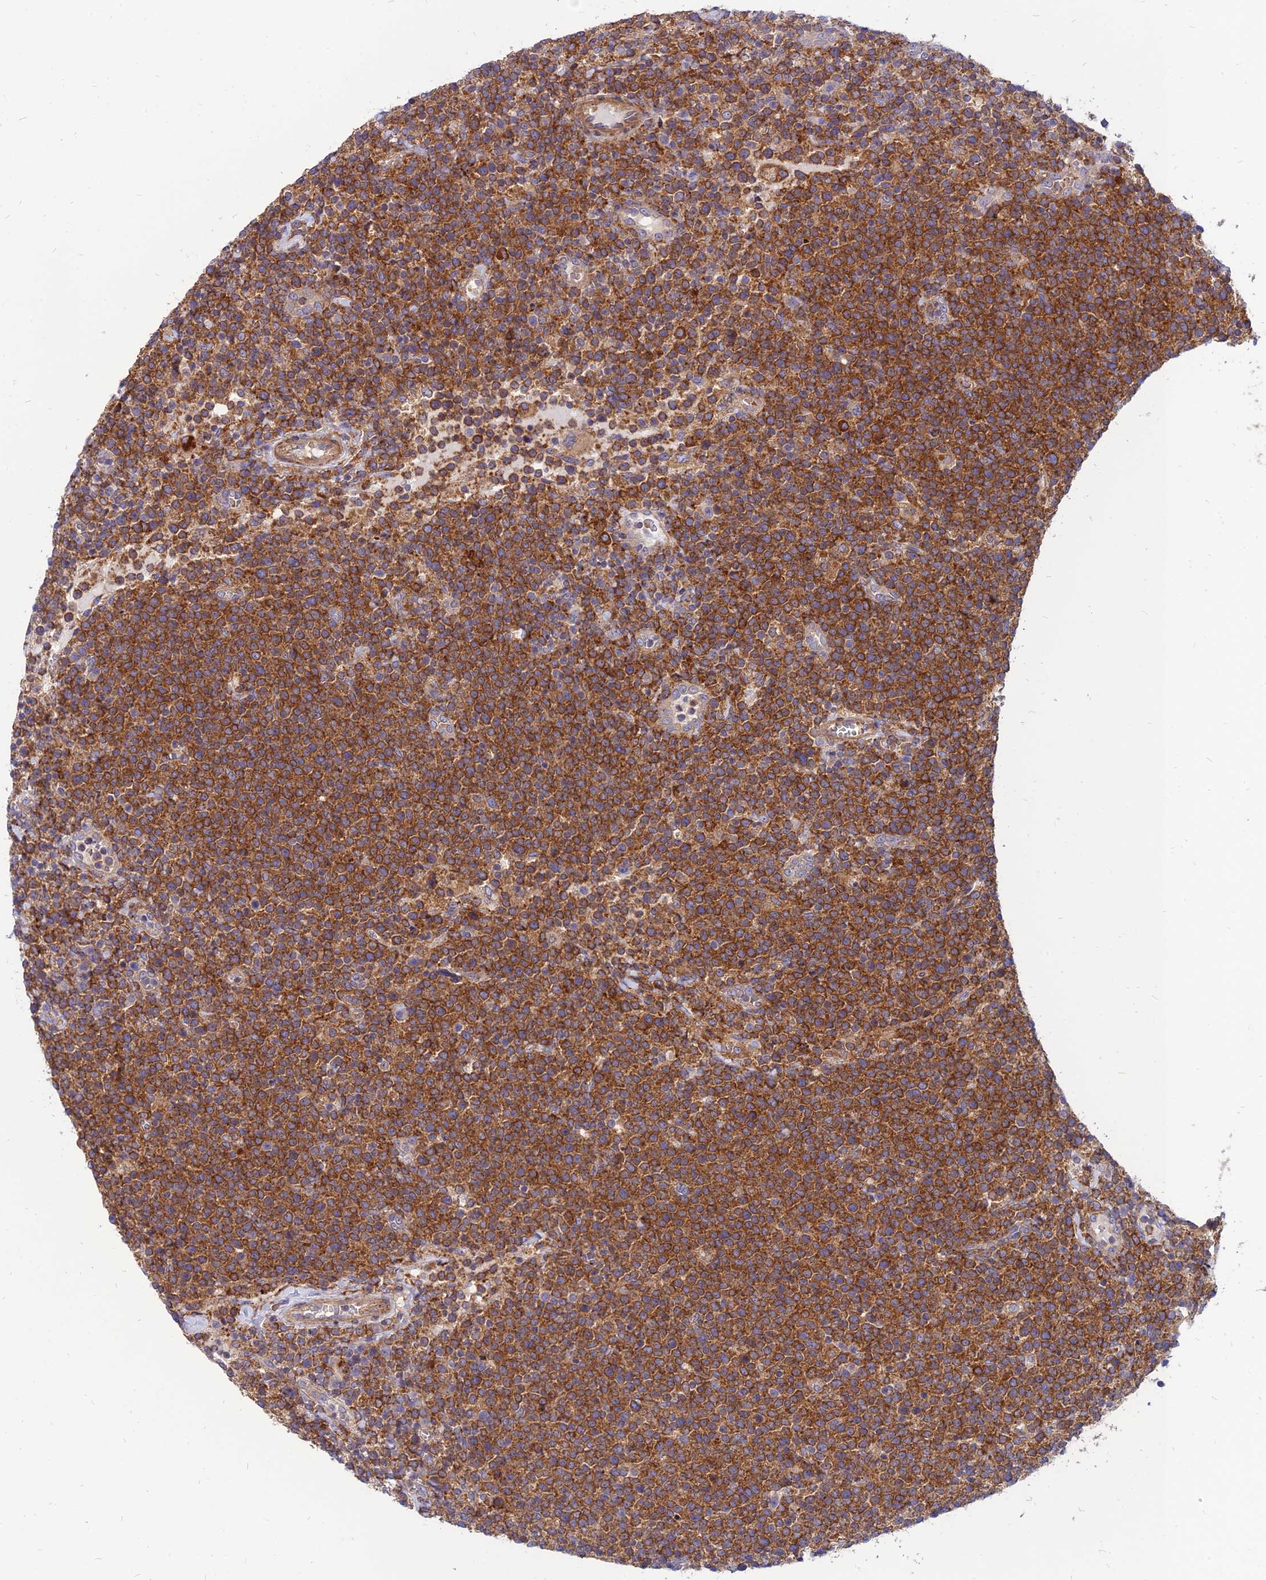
{"staining": {"intensity": "strong", "quantity": ">75%", "location": "cytoplasmic/membranous"}, "tissue": "lymphoma", "cell_type": "Tumor cells", "image_type": "cancer", "snomed": [{"axis": "morphology", "description": "Malignant lymphoma, non-Hodgkin's type, High grade"}, {"axis": "topography", "description": "Lymph node"}], "caption": "Brown immunohistochemical staining in human high-grade malignant lymphoma, non-Hodgkin's type demonstrates strong cytoplasmic/membranous staining in about >75% of tumor cells.", "gene": "PHKA2", "patient": {"sex": "male", "age": 61}}